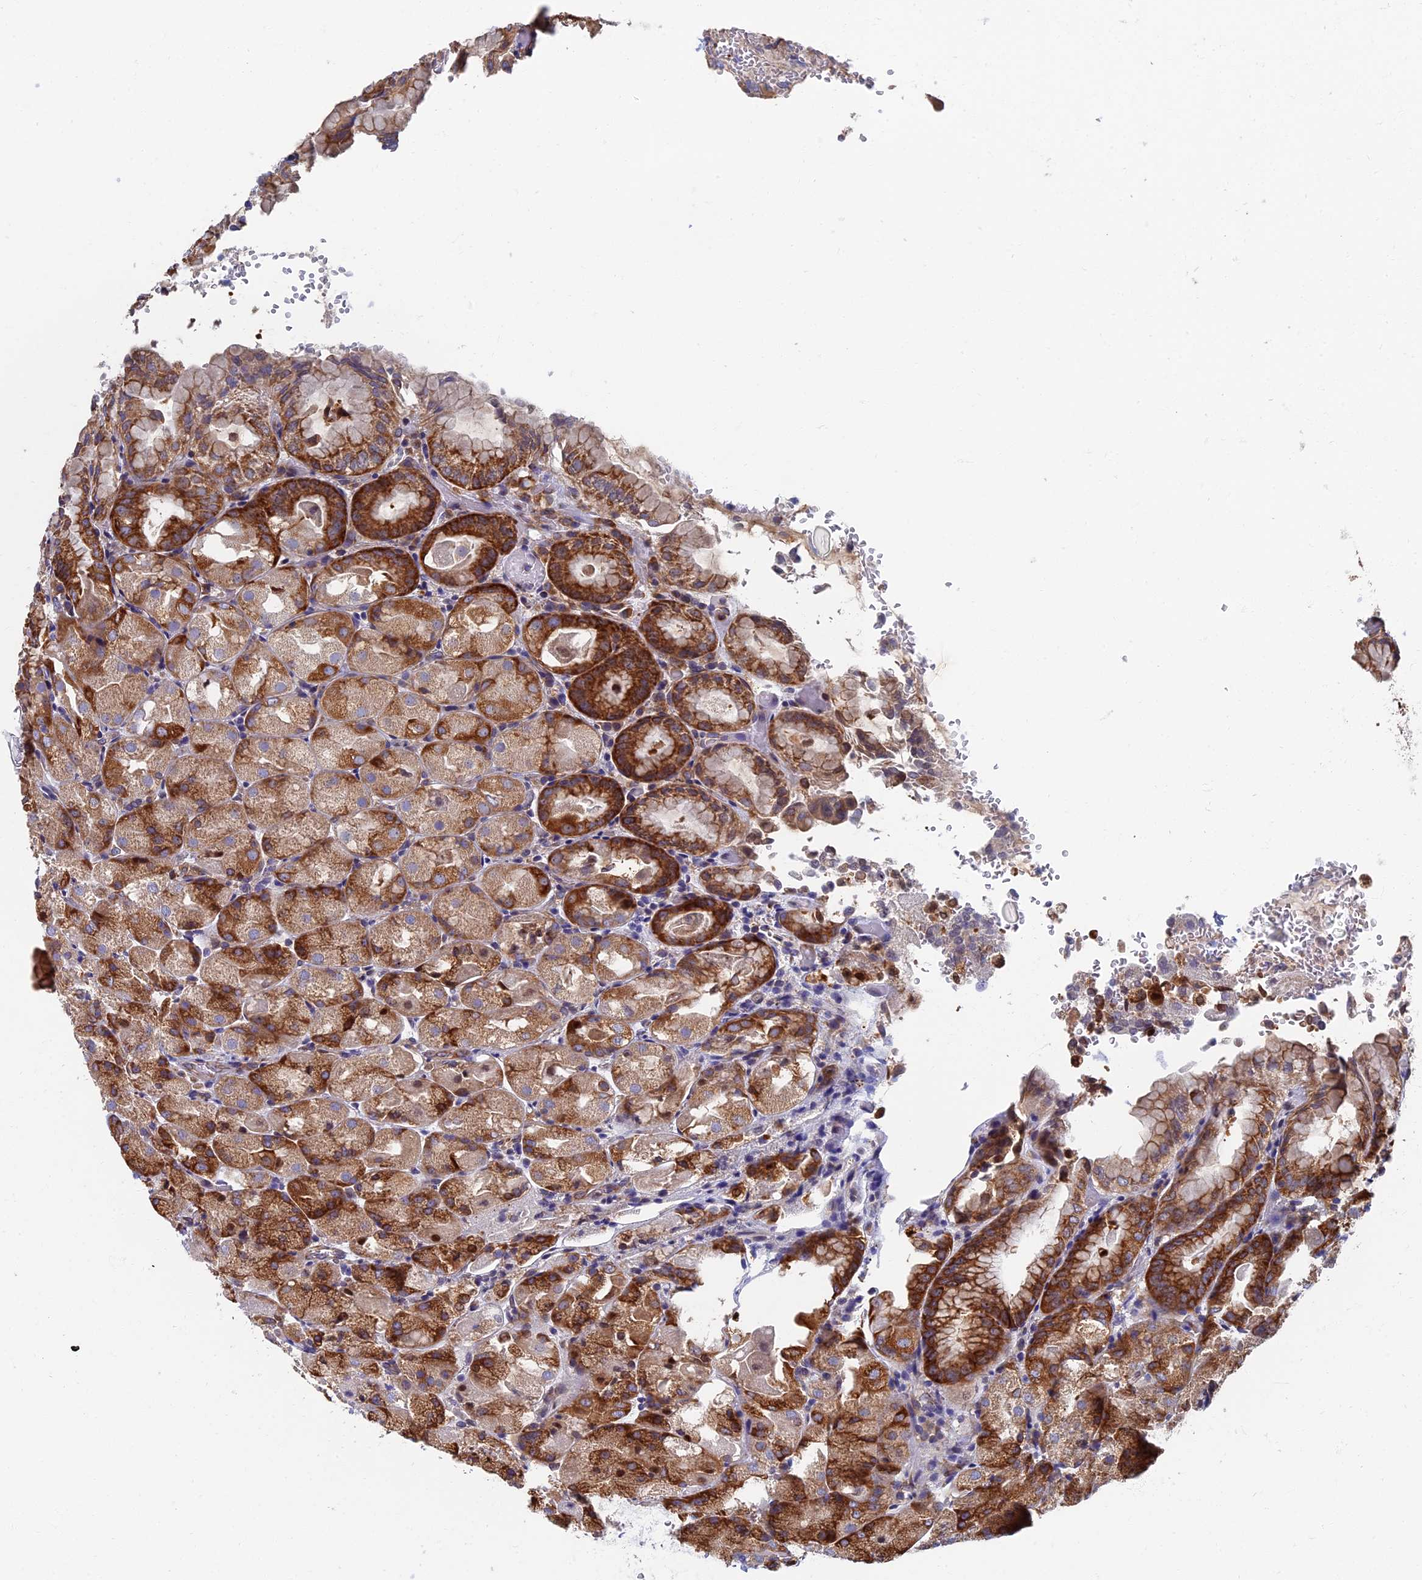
{"staining": {"intensity": "strong", "quantity": "25%-75%", "location": "cytoplasmic/membranous"}, "tissue": "stomach", "cell_type": "Glandular cells", "image_type": "normal", "snomed": [{"axis": "morphology", "description": "Normal tissue, NOS"}, {"axis": "topography", "description": "Stomach, upper"}, {"axis": "topography", "description": "Stomach, lower"}], "caption": "This photomicrograph displays IHC staining of normal stomach, with high strong cytoplasmic/membranous expression in approximately 25%-75% of glandular cells.", "gene": "YBX1", "patient": {"sex": "male", "age": 62}}